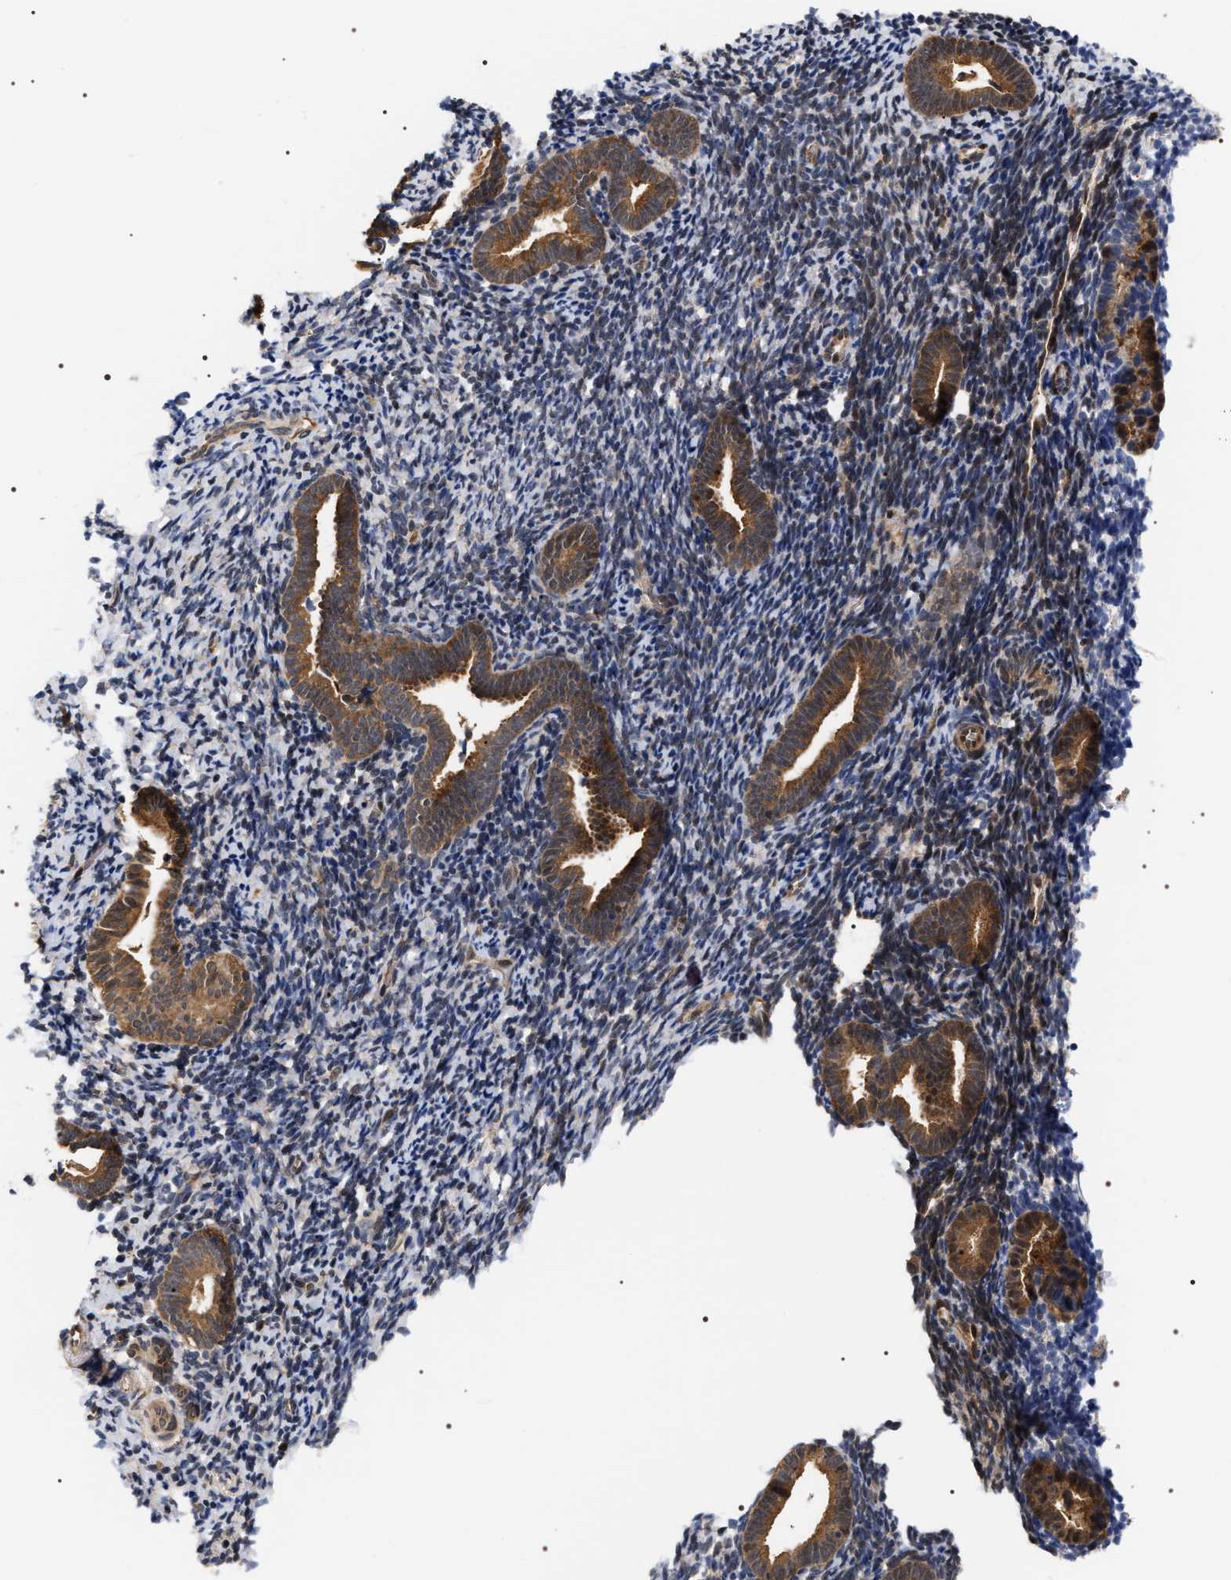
{"staining": {"intensity": "weak", "quantity": "<25%", "location": "nuclear"}, "tissue": "endometrium", "cell_type": "Cells in endometrial stroma", "image_type": "normal", "snomed": [{"axis": "morphology", "description": "Normal tissue, NOS"}, {"axis": "topography", "description": "Endometrium"}], "caption": "IHC photomicrograph of normal endometrium: human endometrium stained with DAB (3,3'-diaminobenzidine) demonstrates no significant protein staining in cells in endometrial stroma.", "gene": "BAG6", "patient": {"sex": "female", "age": 51}}